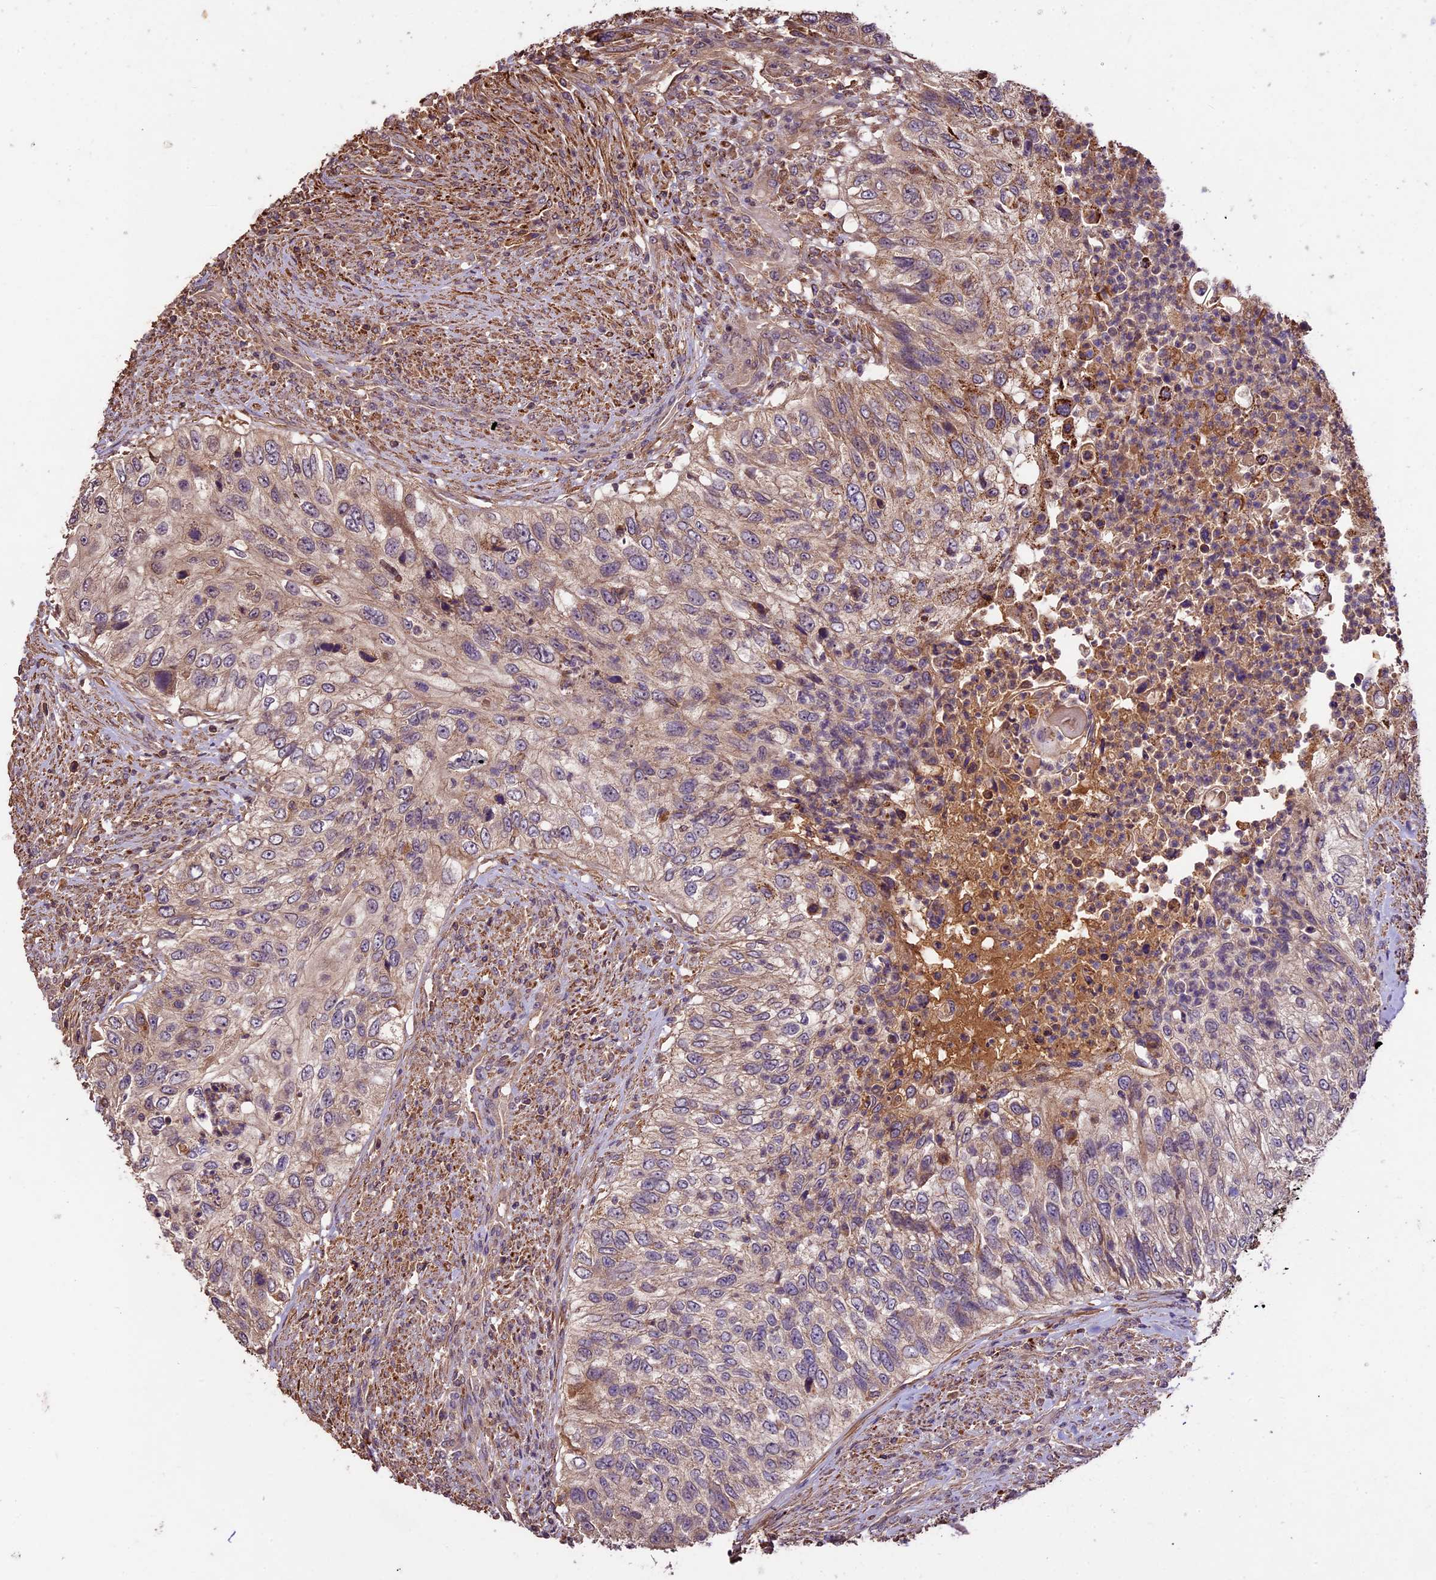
{"staining": {"intensity": "weak", "quantity": "25%-75%", "location": "cytoplasmic/membranous"}, "tissue": "urothelial cancer", "cell_type": "Tumor cells", "image_type": "cancer", "snomed": [{"axis": "morphology", "description": "Urothelial carcinoma, High grade"}, {"axis": "topography", "description": "Urinary bladder"}], "caption": "The photomicrograph displays staining of high-grade urothelial carcinoma, revealing weak cytoplasmic/membranous protein expression (brown color) within tumor cells.", "gene": "CRLF1", "patient": {"sex": "female", "age": 60}}